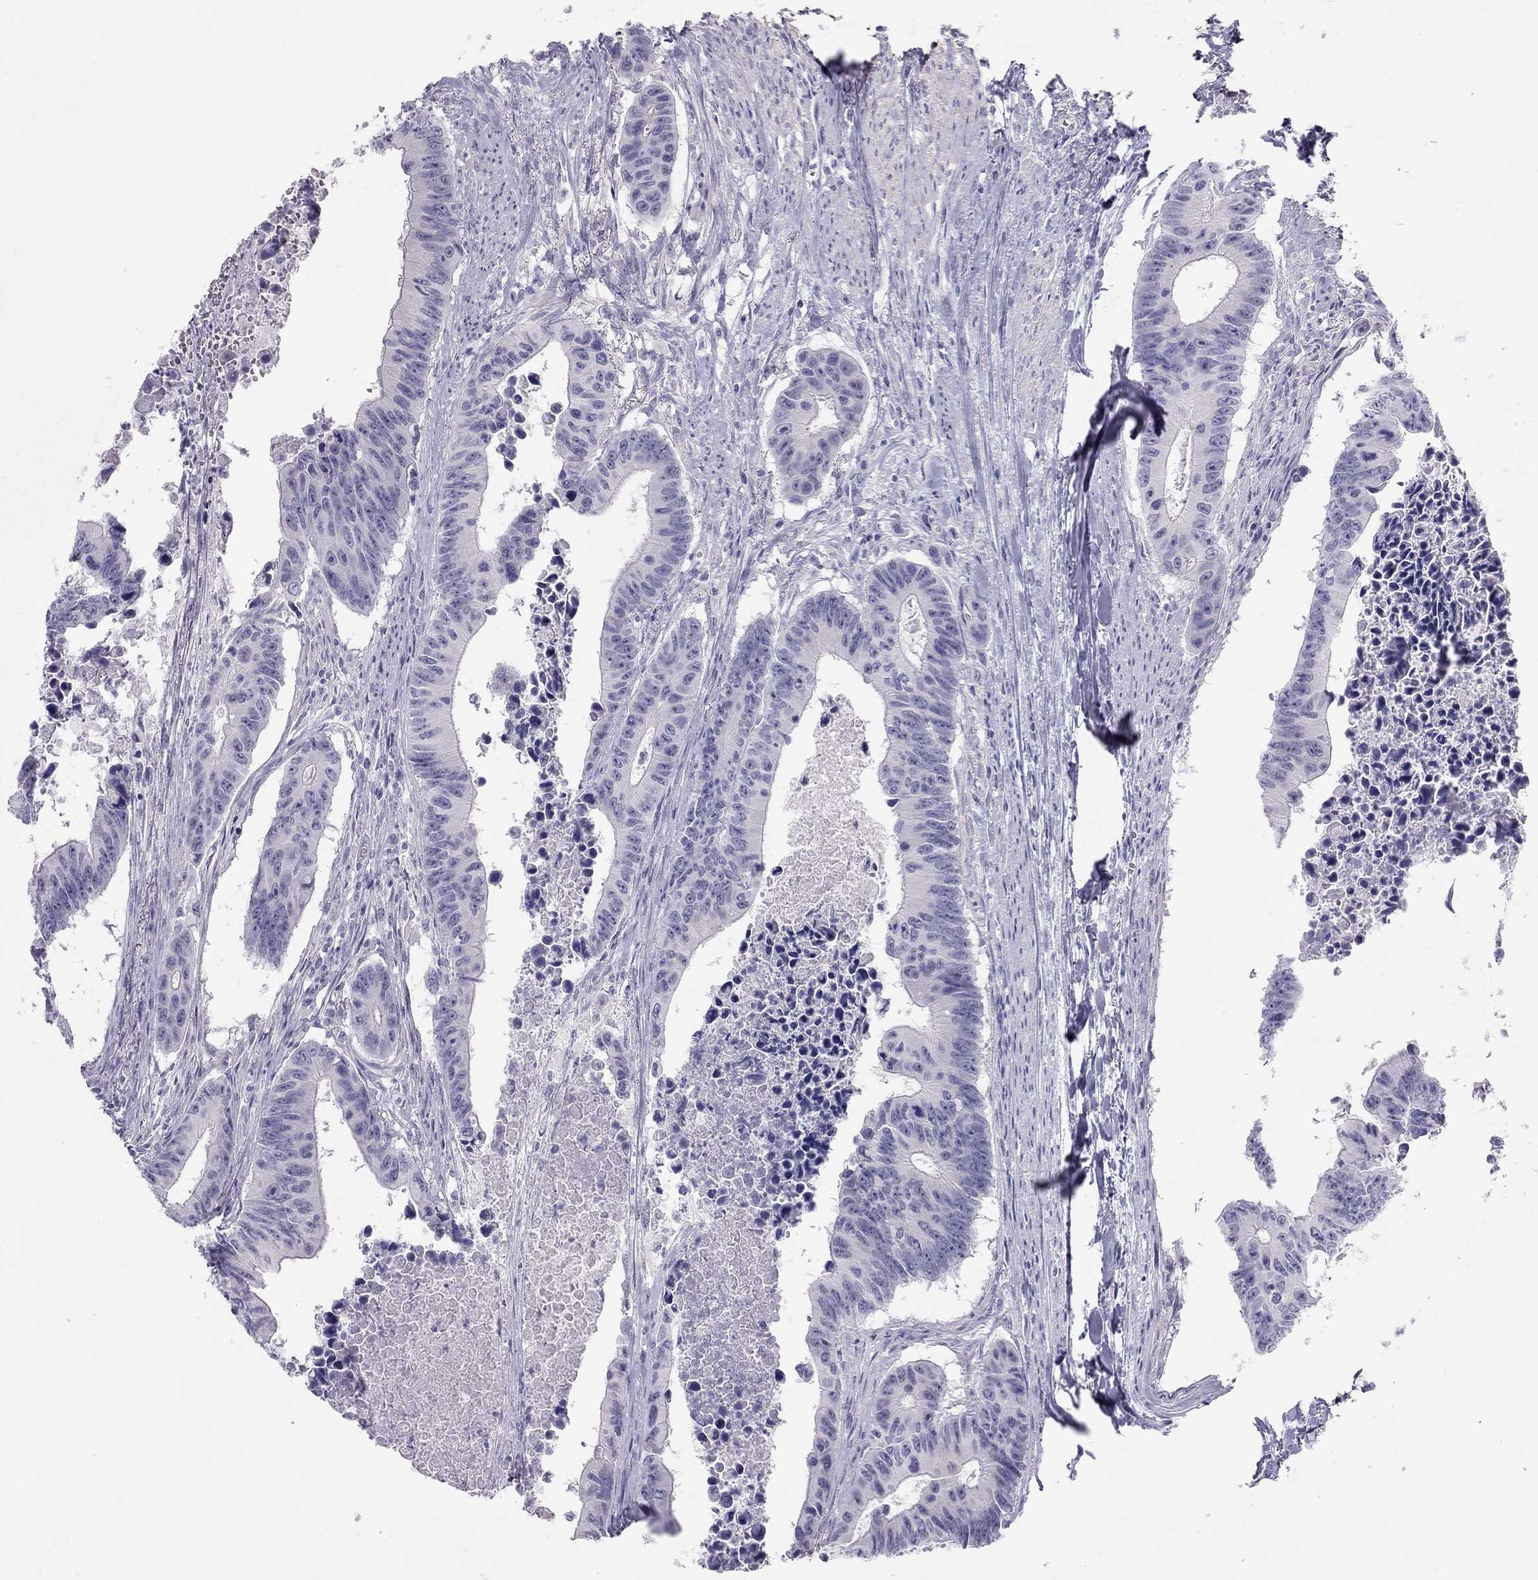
{"staining": {"intensity": "negative", "quantity": "none", "location": "none"}, "tissue": "colorectal cancer", "cell_type": "Tumor cells", "image_type": "cancer", "snomed": [{"axis": "morphology", "description": "Adenocarcinoma, NOS"}, {"axis": "topography", "description": "Colon"}], "caption": "The IHC image has no significant expression in tumor cells of colorectal cancer (adenocarcinoma) tissue. (Immunohistochemistry, brightfield microscopy, high magnification).", "gene": "SPATA12", "patient": {"sex": "female", "age": 87}}